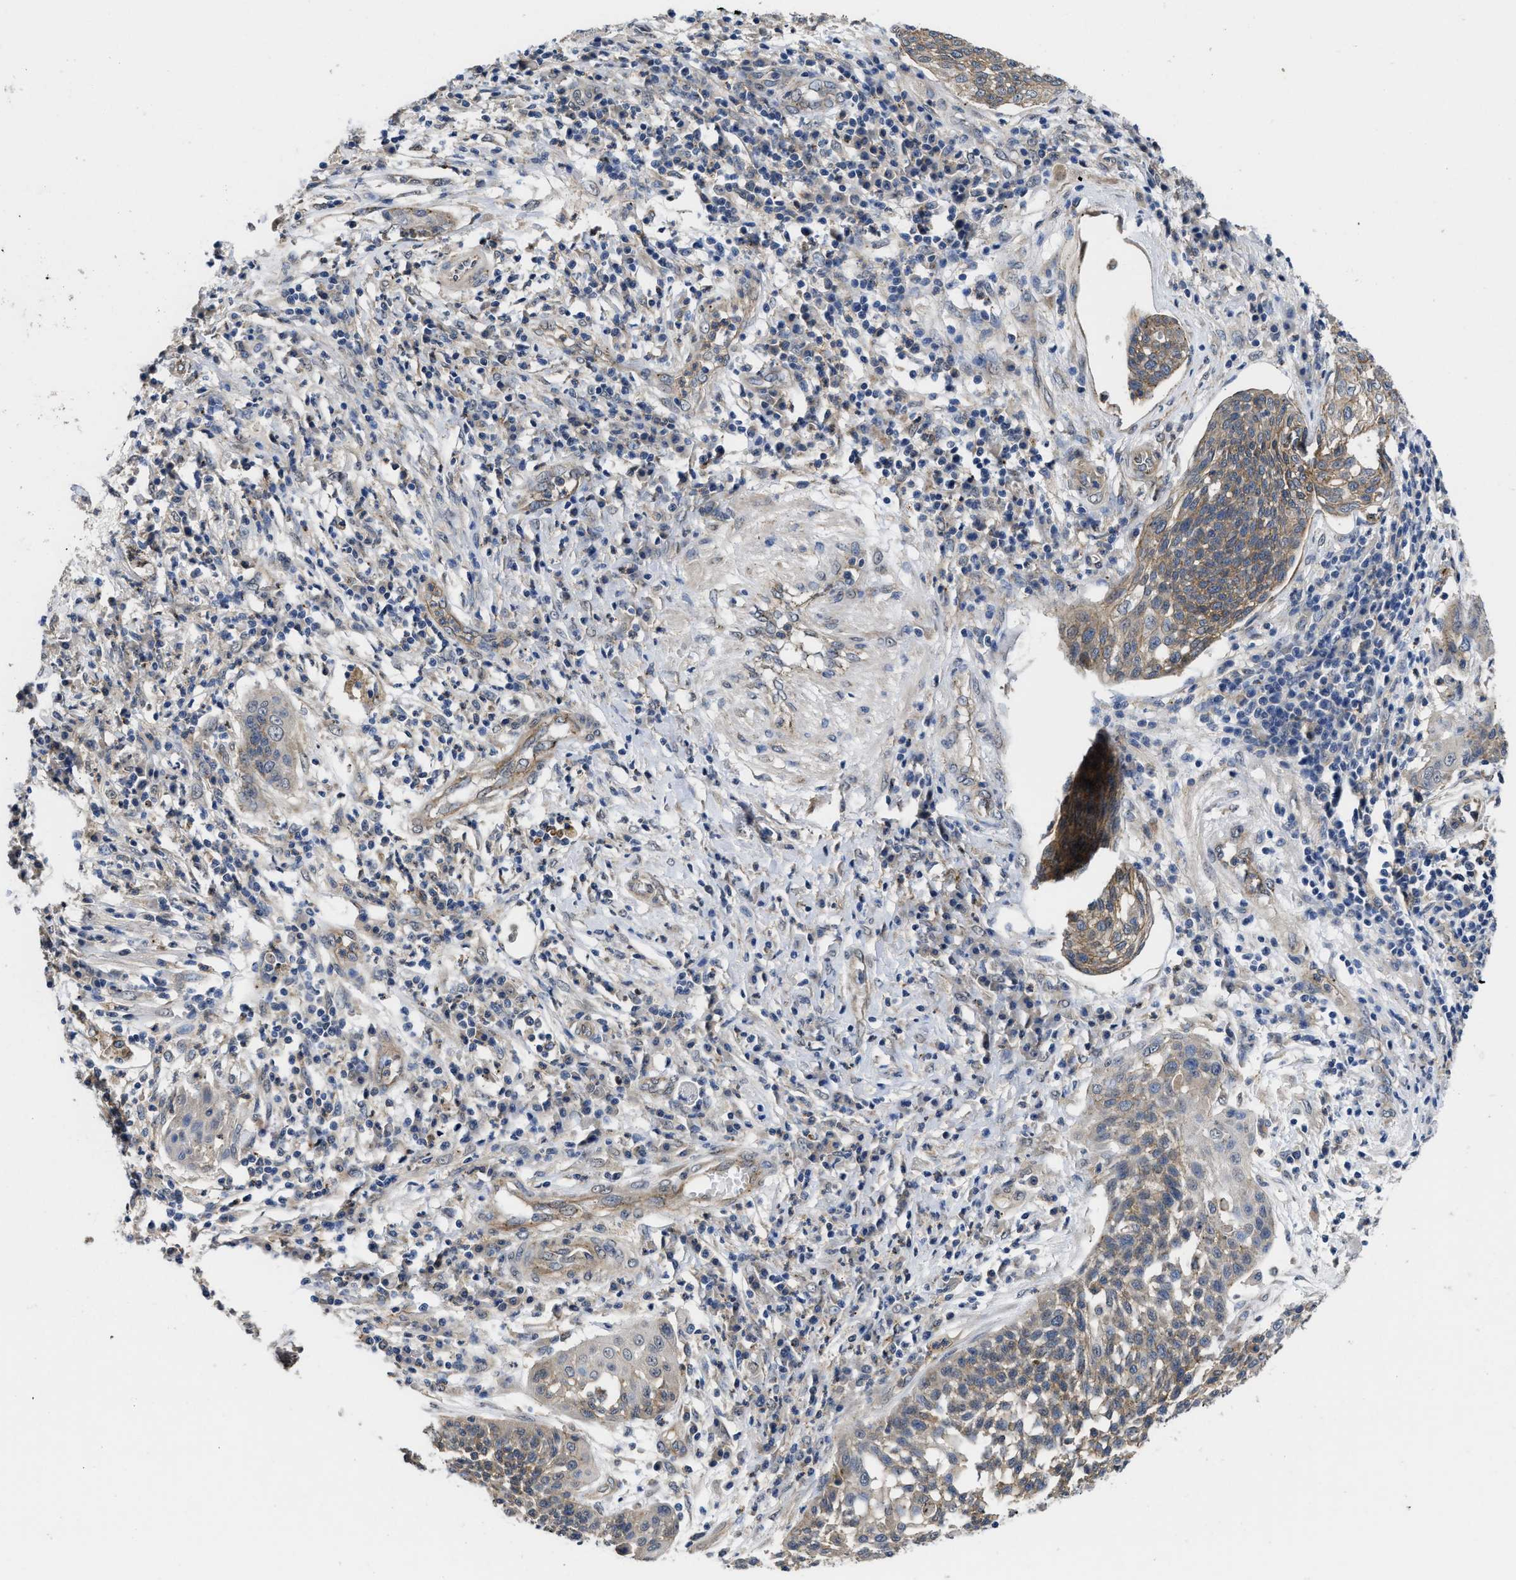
{"staining": {"intensity": "weak", "quantity": "<25%", "location": "cytoplasmic/membranous"}, "tissue": "cervical cancer", "cell_type": "Tumor cells", "image_type": "cancer", "snomed": [{"axis": "morphology", "description": "Squamous cell carcinoma, NOS"}, {"axis": "topography", "description": "Cervix"}], "caption": "DAB immunohistochemical staining of cervical cancer (squamous cell carcinoma) reveals no significant staining in tumor cells.", "gene": "PKD2", "patient": {"sex": "female", "age": 34}}